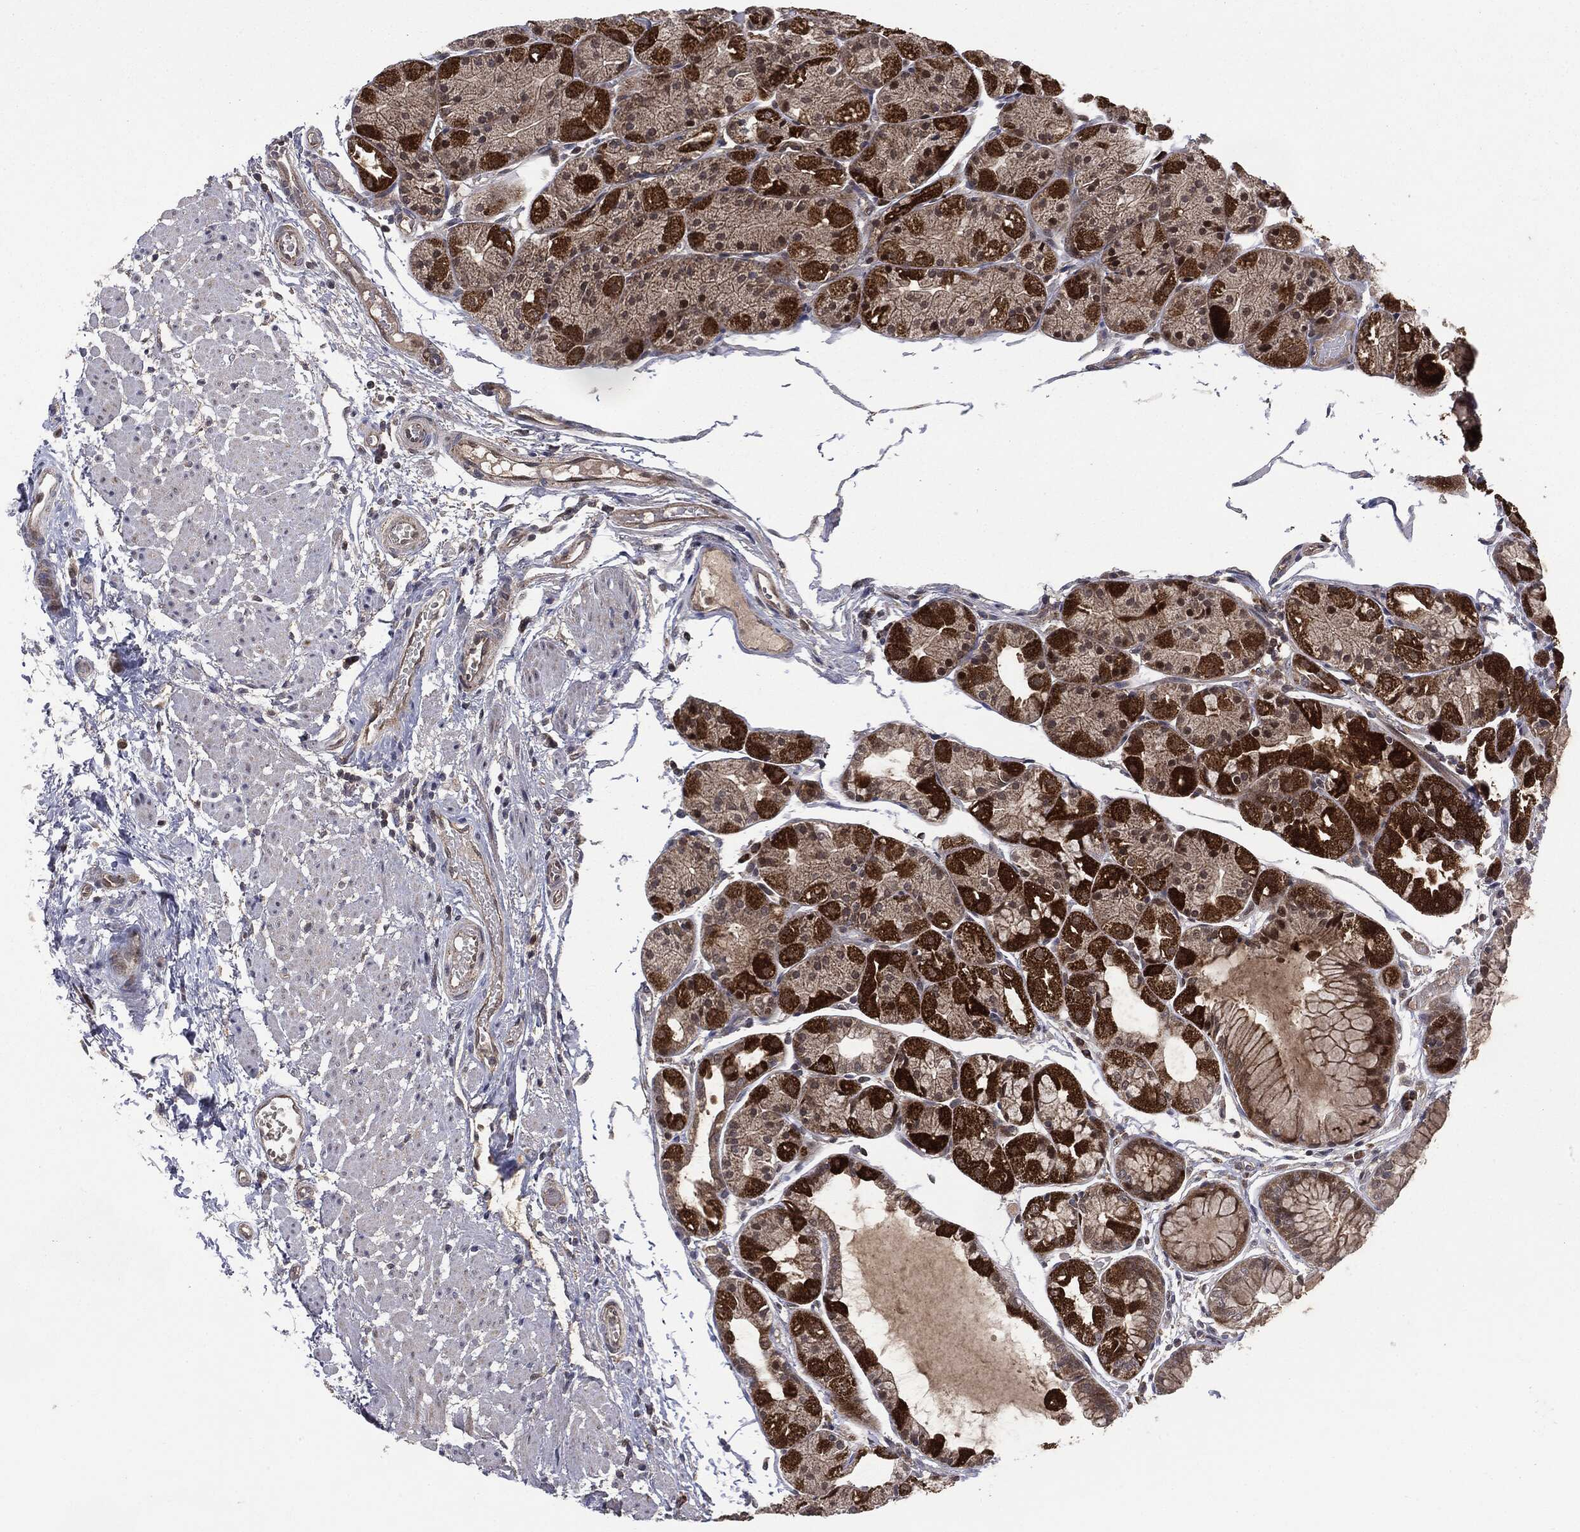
{"staining": {"intensity": "strong", "quantity": "25%-75%", "location": "cytoplasmic/membranous"}, "tissue": "stomach", "cell_type": "Glandular cells", "image_type": "normal", "snomed": [{"axis": "morphology", "description": "Normal tissue, NOS"}, {"axis": "topography", "description": "Stomach, upper"}], "caption": "Glandular cells display strong cytoplasmic/membranous staining in about 25%-75% of cells in unremarkable stomach.", "gene": "PTPA", "patient": {"sex": "male", "age": 72}}